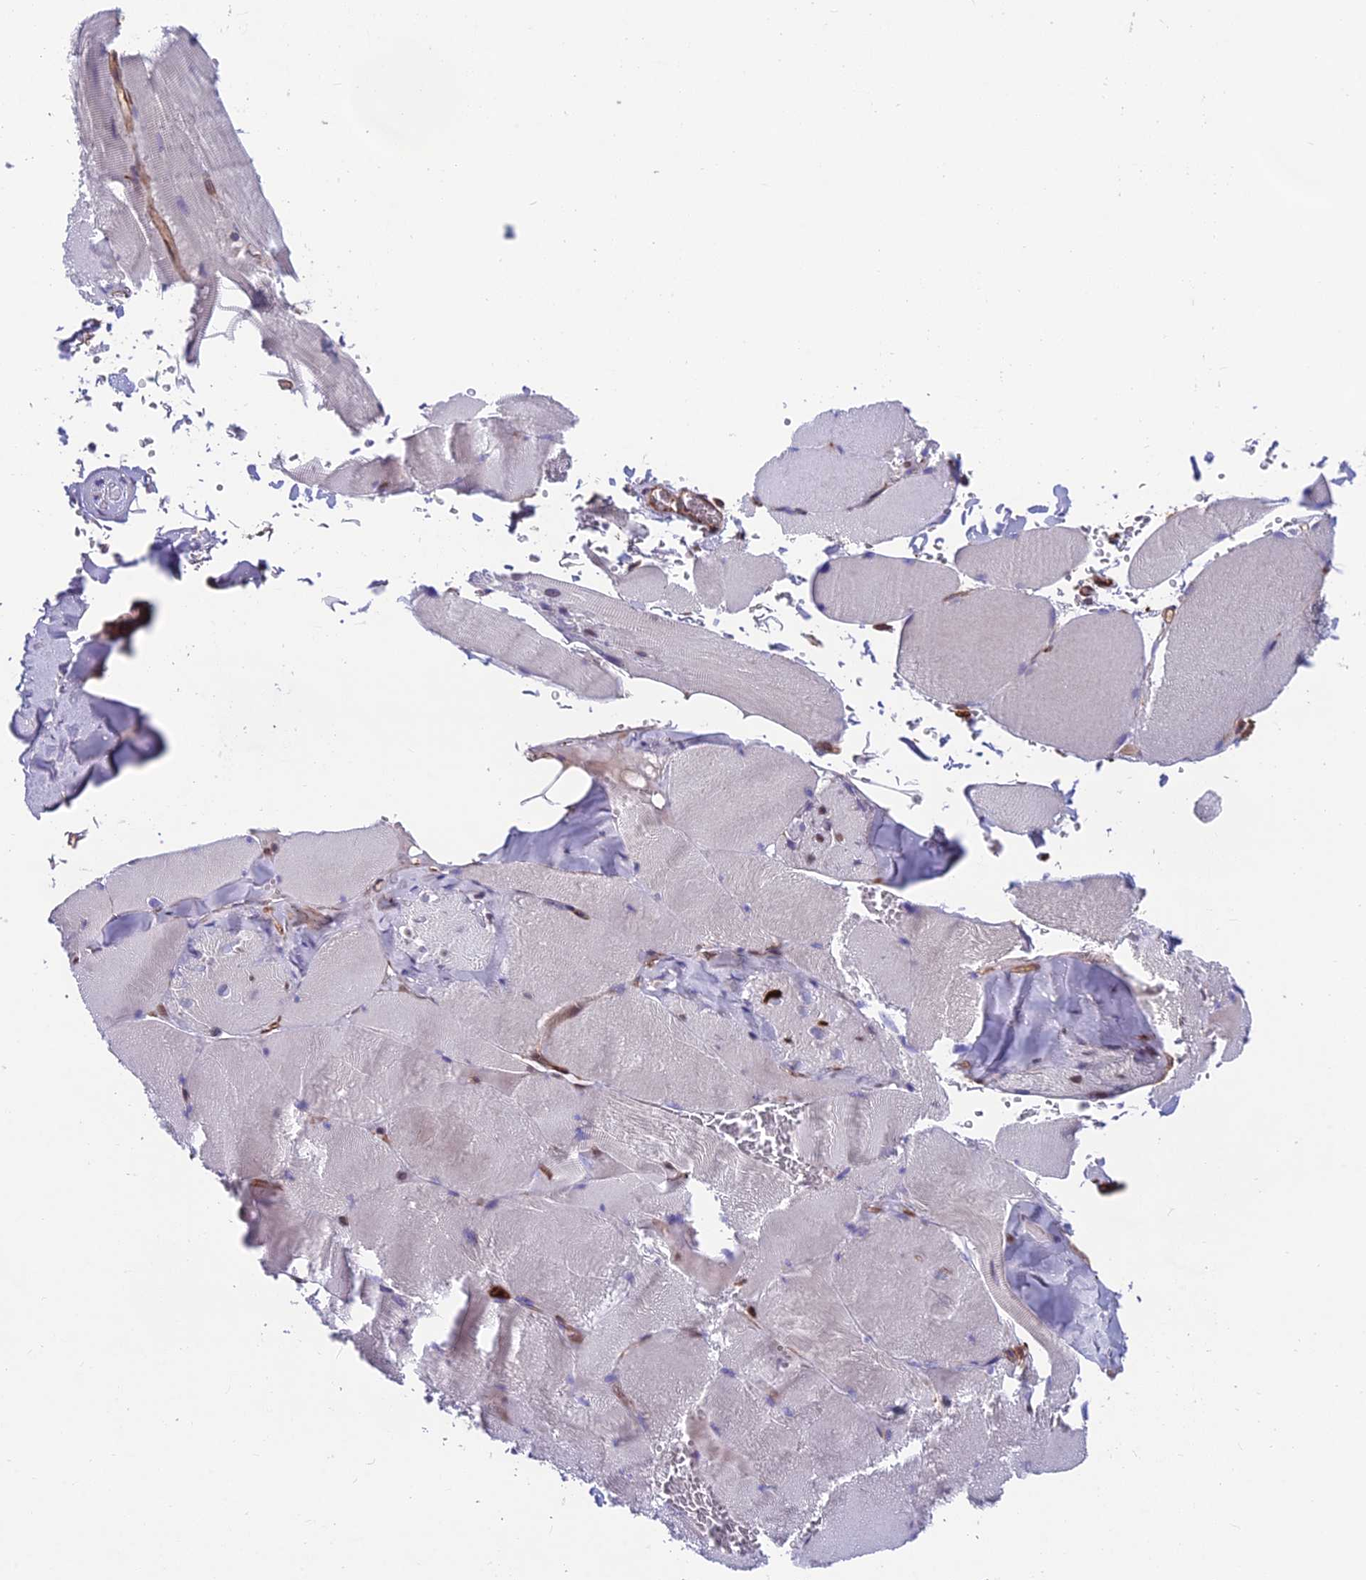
{"staining": {"intensity": "negative", "quantity": "none", "location": "none"}, "tissue": "skeletal muscle", "cell_type": "Myocytes", "image_type": "normal", "snomed": [{"axis": "morphology", "description": "Normal tissue, NOS"}, {"axis": "topography", "description": "Skeletal muscle"}, {"axis": "topography", "description": "Head-Neck"}], "caption": "A micrograph of skeletal muscle stained for a protein displays no brown staining in myocytes.", "gene": "RTN4RL1", "patient": {"sex": "male", "age": 66}}